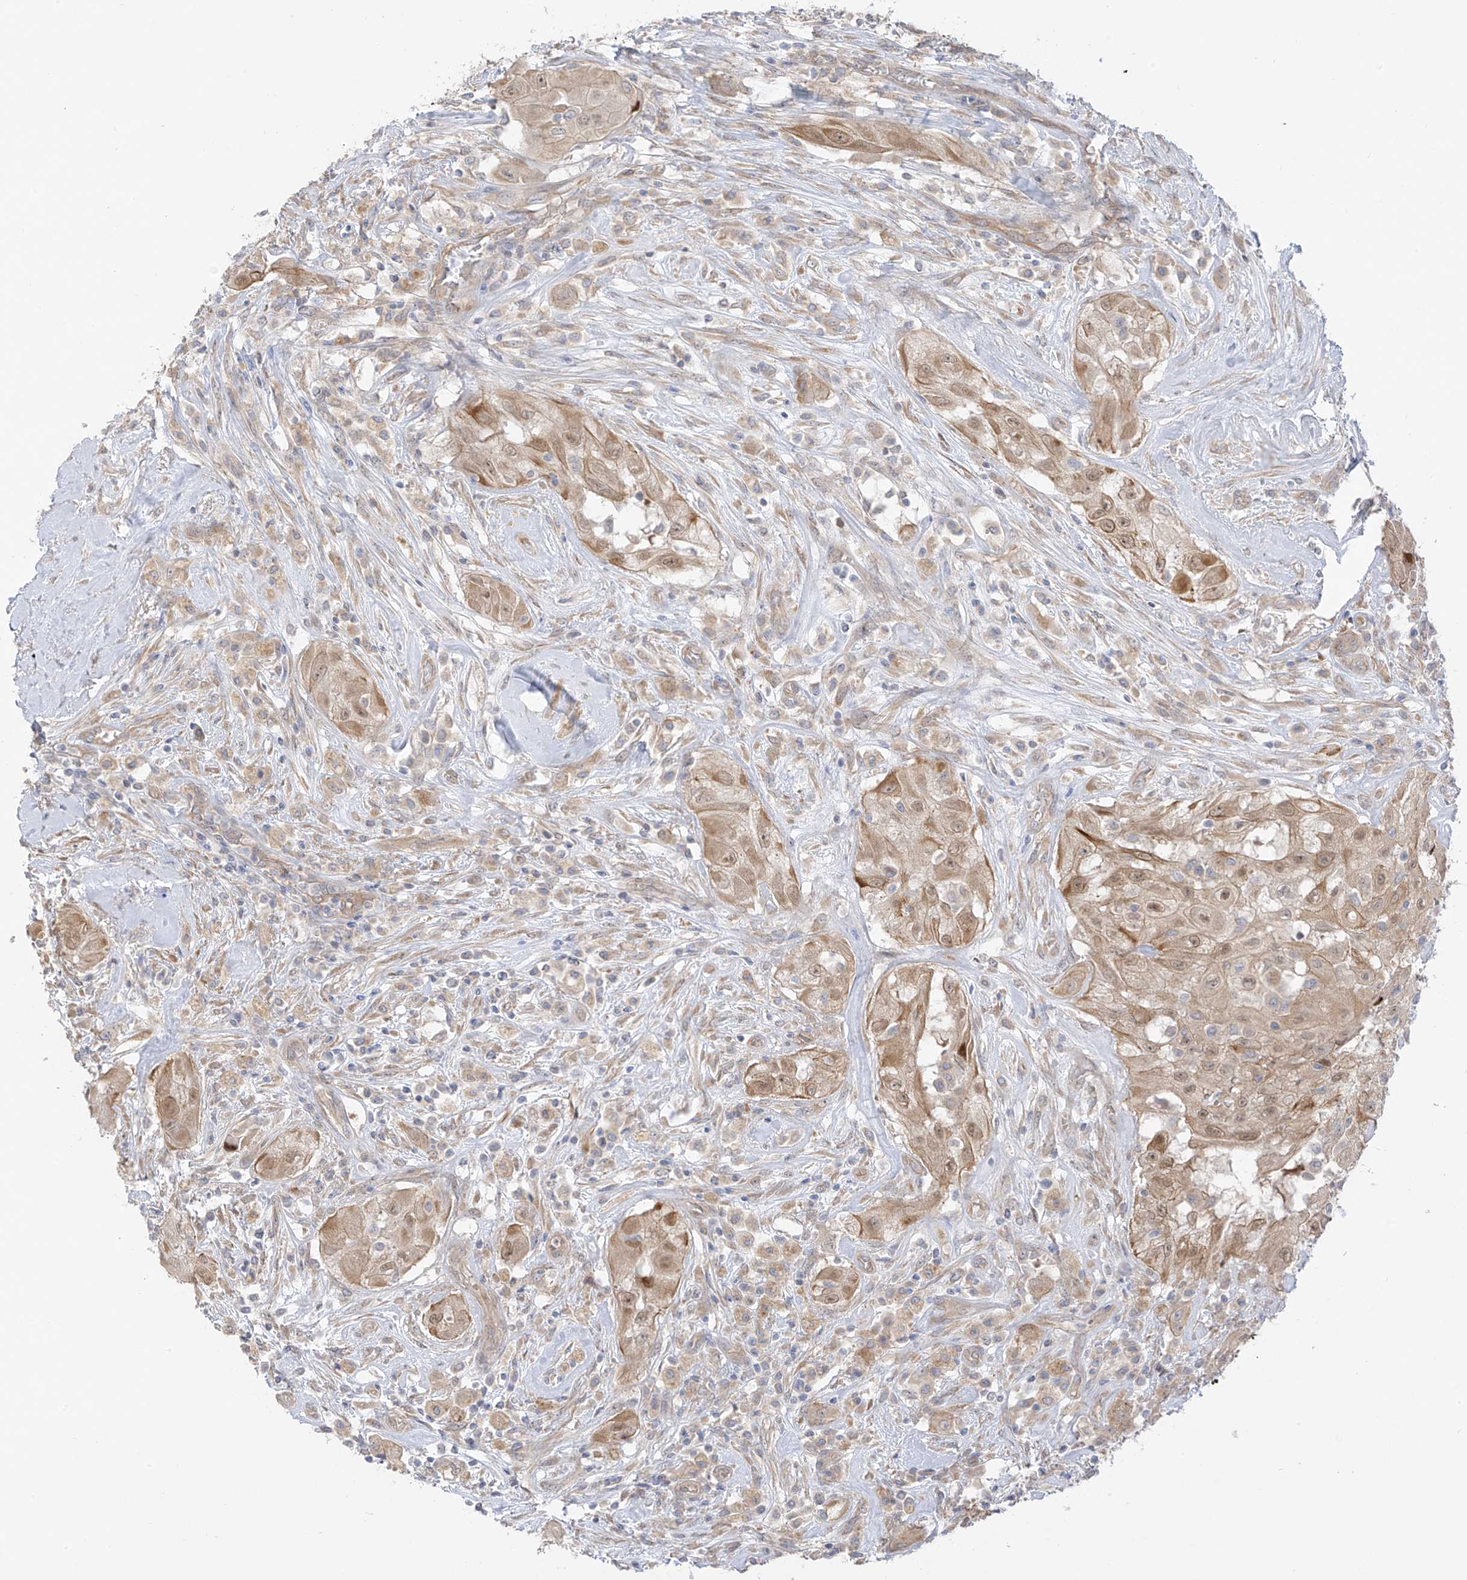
{"staining": {"intensity": "moderate", "quantity": ">75%", "location": "cytoplasmic/membranous,nuclear"}, "tissue": "thyroid cancer", "cell_type": "Tumor cells", "image_type": "cancer", "snomed": [{"axis": "morphology", "description": "Papillary adenocarcinoma, NOS"}, {"axis": "topography", "description": "Thyroid gland"}], "caption": "Immunohistochemical staining of human thyroid cancer (papillary adenocarcinoma) reveals medium levels of moderate cytoplasmic/membranous and nuclear expression in approximately >75% of tumor cells.", "gene": "EIPR1", "patient": {"sex": "female", "age": 59}}